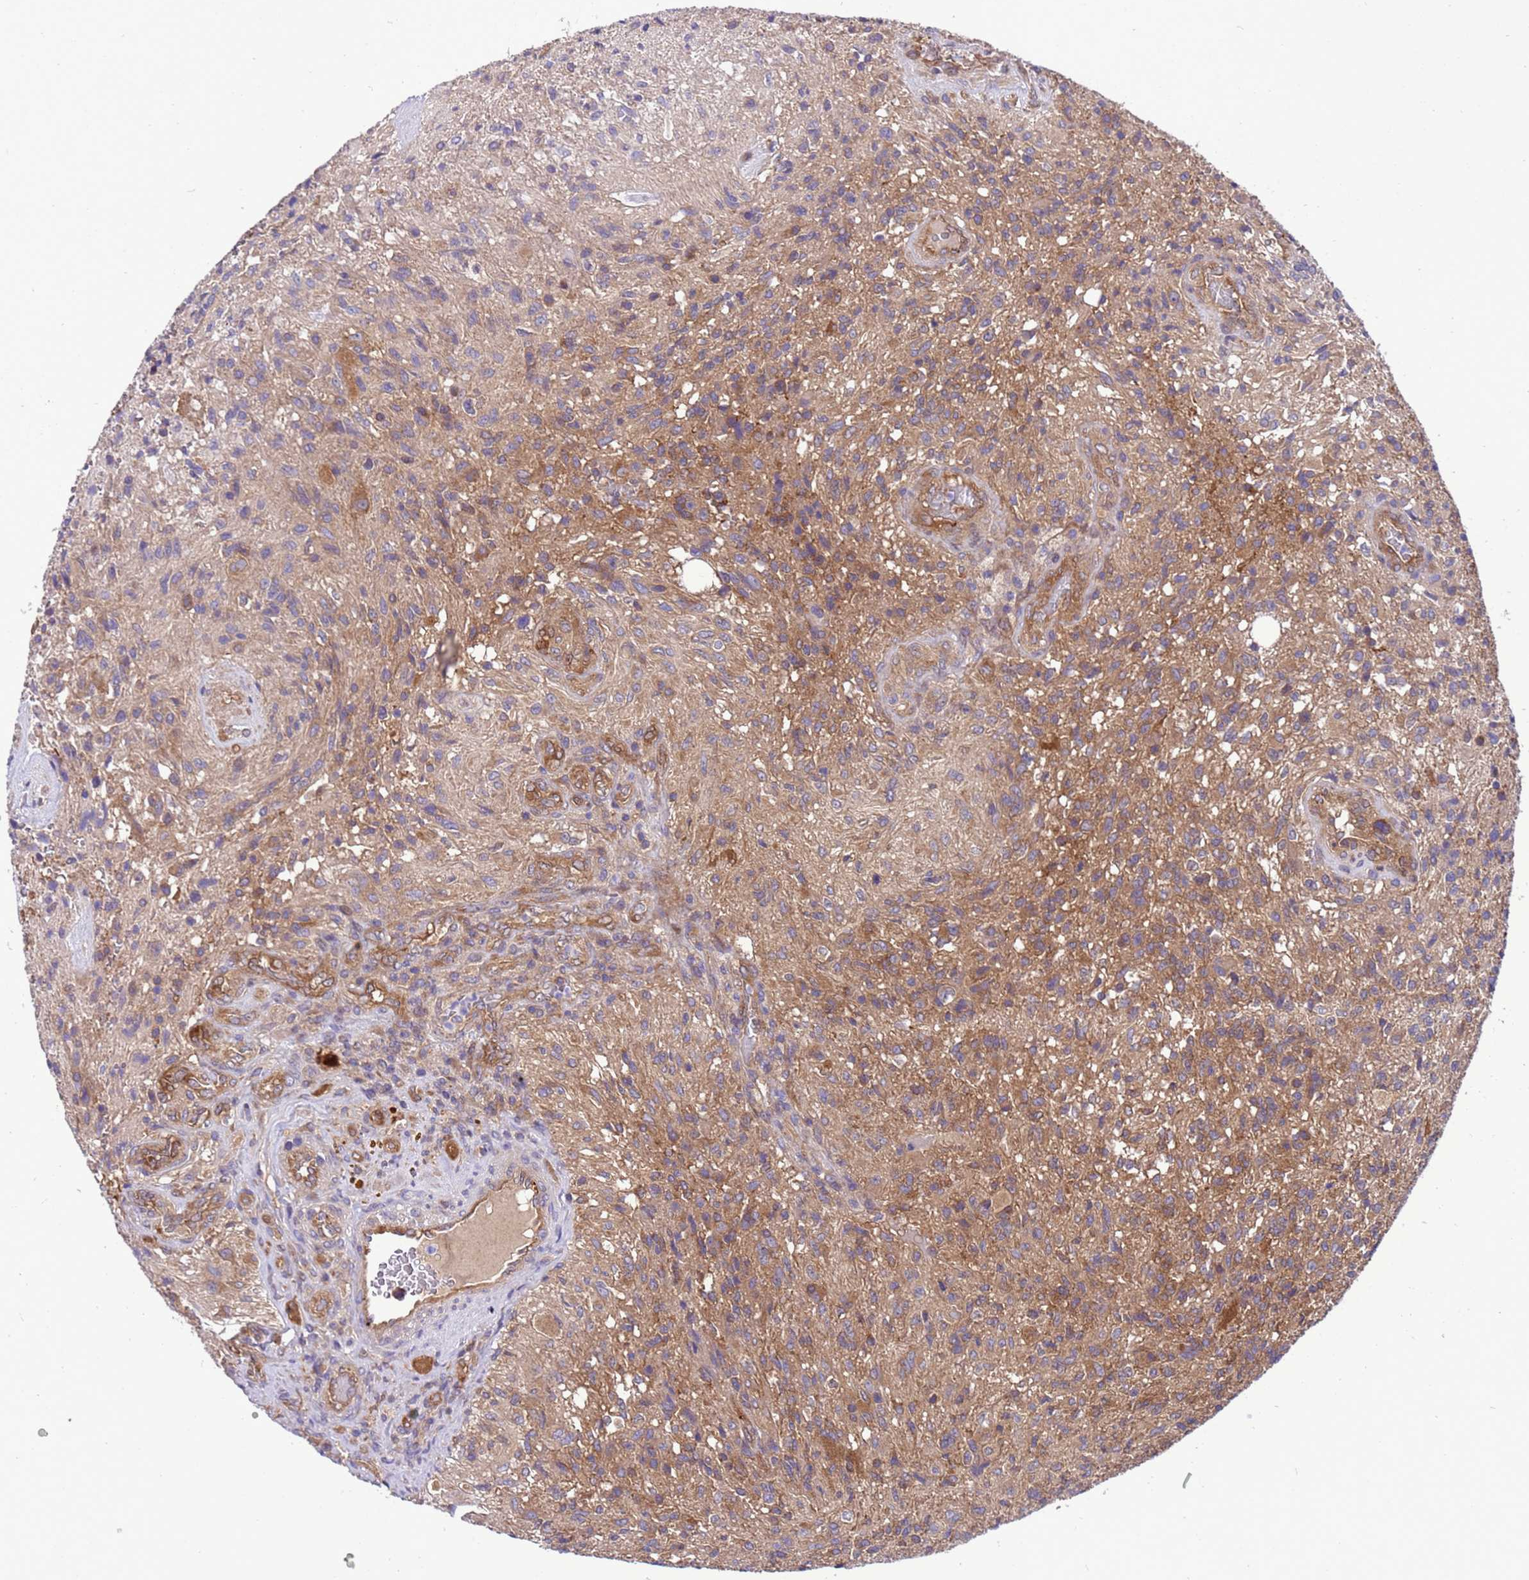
{"staining": {"intensity": "moderate", "quantity": "<25%", "location": "cytoplasmic/membranous"}, "tissue": "glioma", "cell_type": "Tumor cells", "image_type": "cancer", "snomed": [{"axis": "morphology", "description": "Glioma, malignant, High grade"}, {"axis": "topography", "description": "Brain"}], "caption": "Moderate cytoplasmic/membranous protein positivity is identified in approximately <25% of tumor cells in malignant glioma (high-grade).", "gene": "RABEP2", "patient": {"sex": "male", "age": 56}}